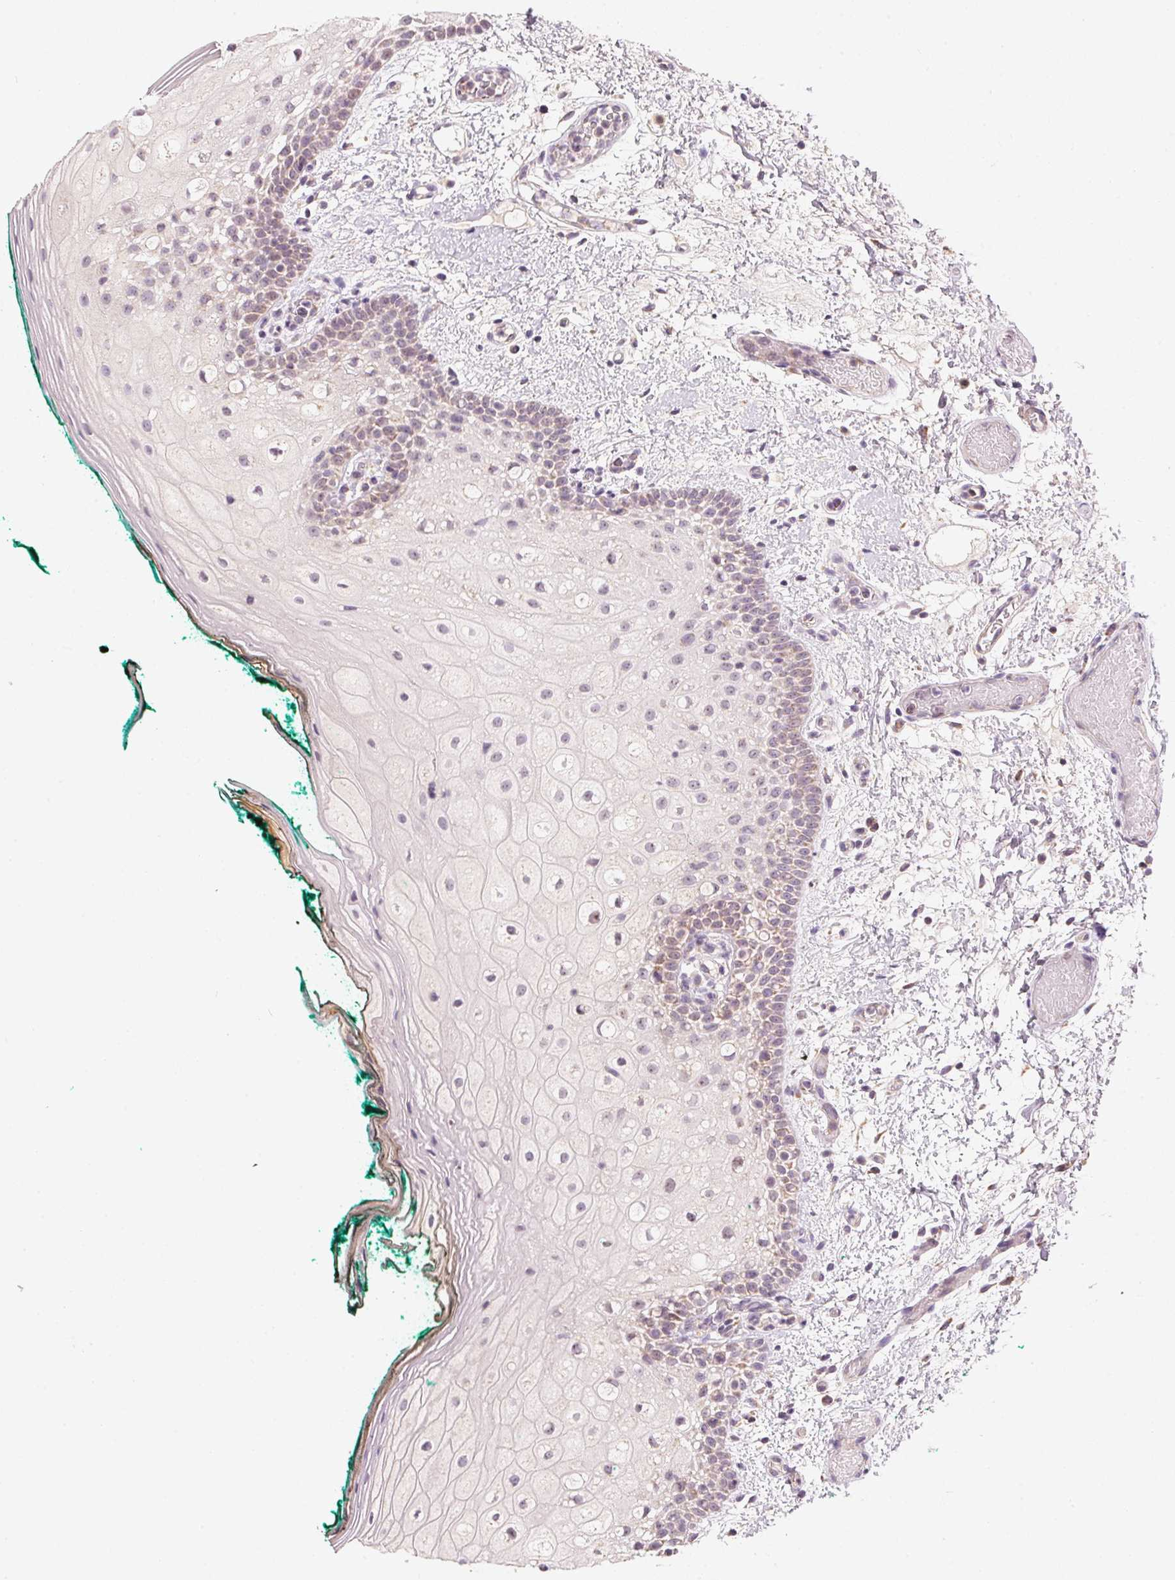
{"staining": {"intensity": "weak", "quantity": "<25%", "location": "cytoplasmic/membranous"}, "tissue": "oral mucosa", "cell_type": "Squamous epithelial cells", "image_type": "normal", "snomed": [{"axis": "morphology", "description": "Normal tissue, NOS"}, {"axis": "topography", "description": "Oral tissue"}], "caption": "IHC of benign oral mucosa demonstrates no staining in squamous epithelial cells. (DAB (3,3'-diaminobenzidine) IHC with hematoxylin counter stain).", "gene": "COQ7", "patient": {"sex": "female", "age": 83}}